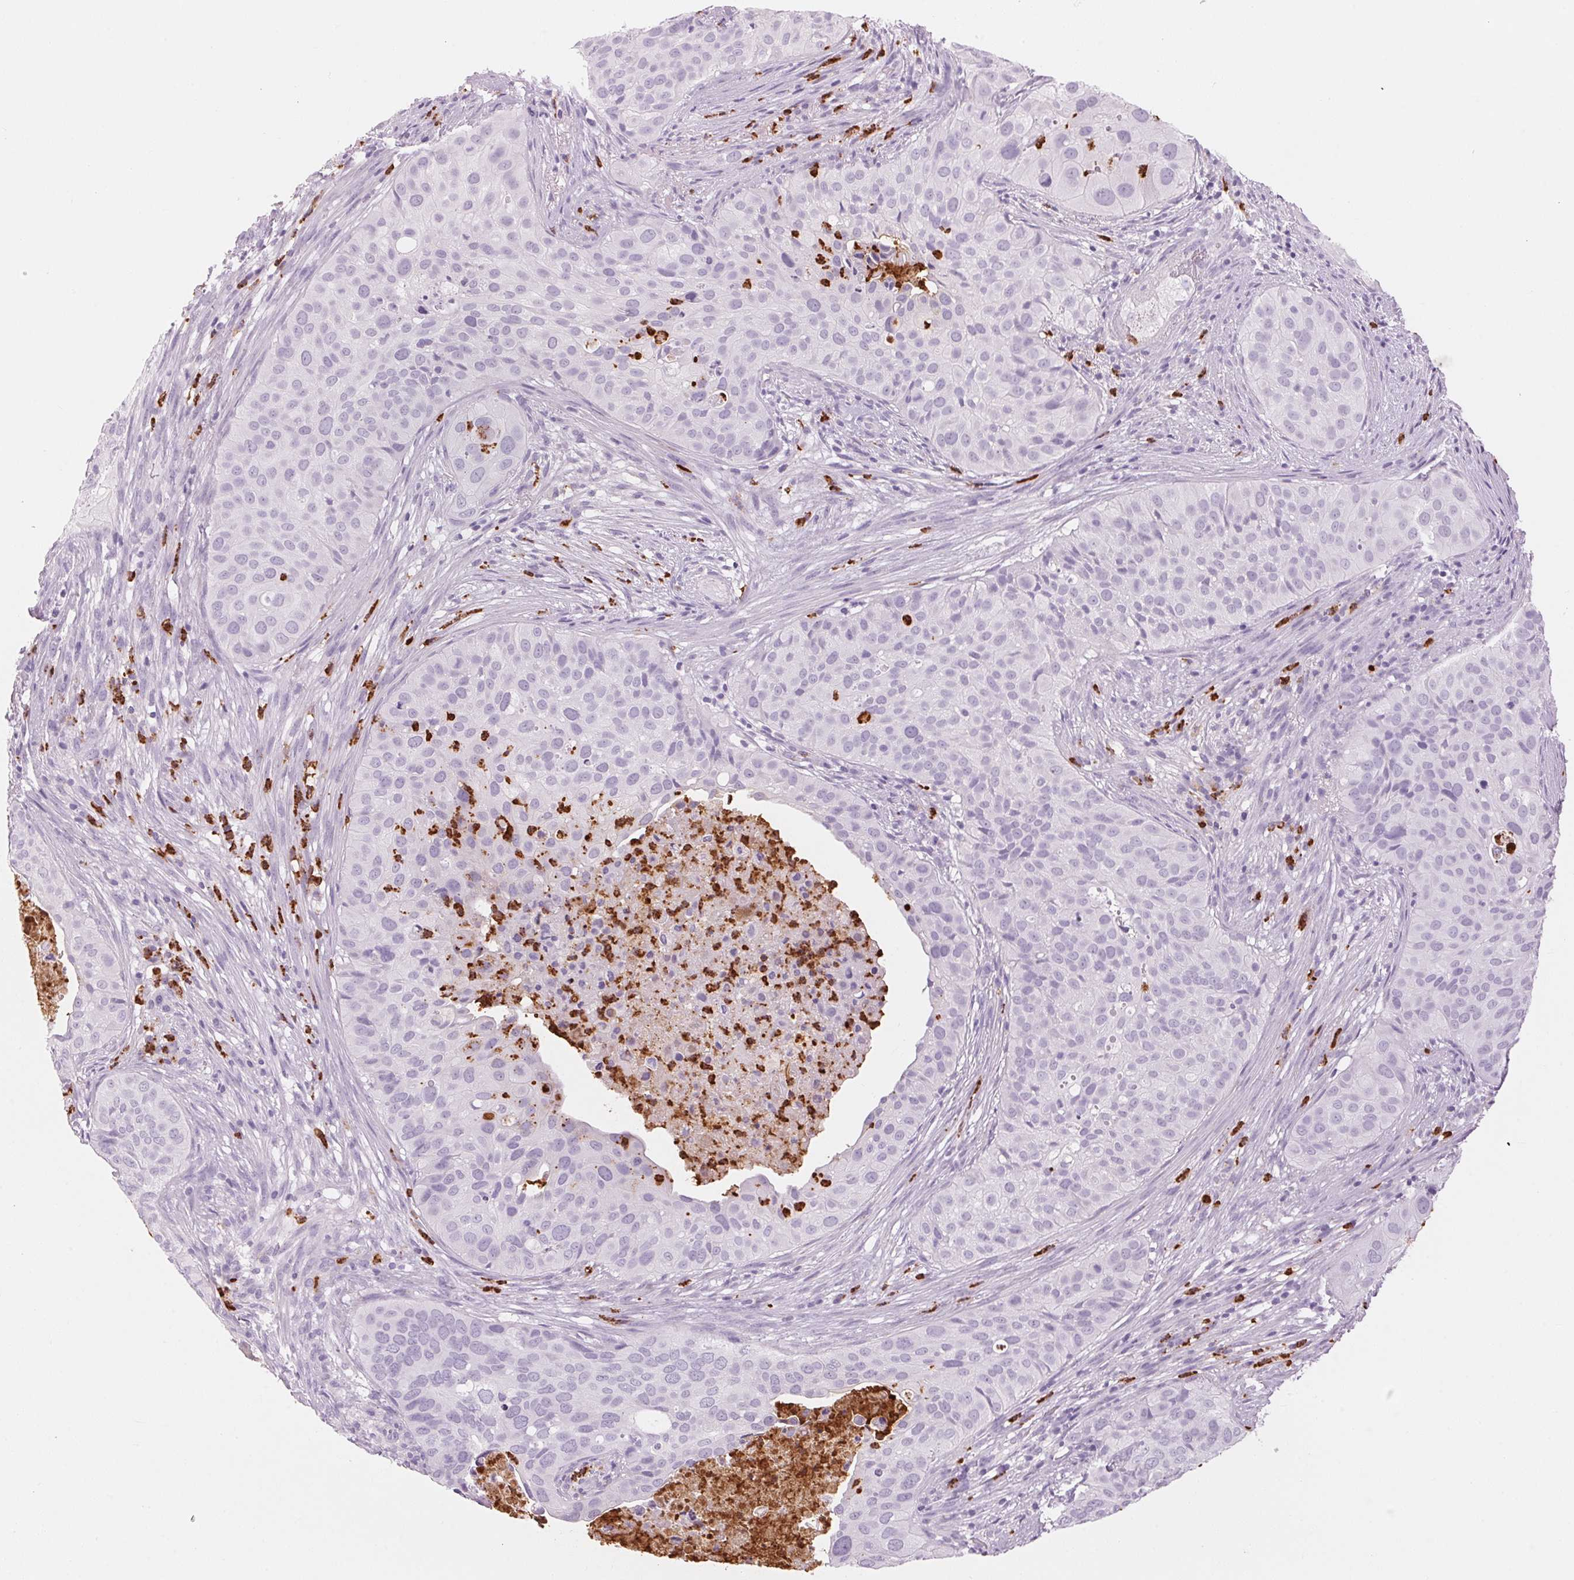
{"staining": {"intensity": "negative", "quantity": "none", "location": "none"}, "tissue": "cervical cancer", "cell_type": "Tumor cells", "image_type": "cancer", "snomed": [{"axis": "morphology", "description": "Squamous cell carcinoma, NOS"}, {"axis": "topography", "description": "Cervix"}], "caption": "Cervical cancer (squamous cell carcinoma) was stained to show a protein in brown. There is no significant staining in tumor cells. (DAB IHC visualized using brightfield microscopy, high magnification).", "gene": "KLK7", "patient": {"sex": "female", "age": 38}}